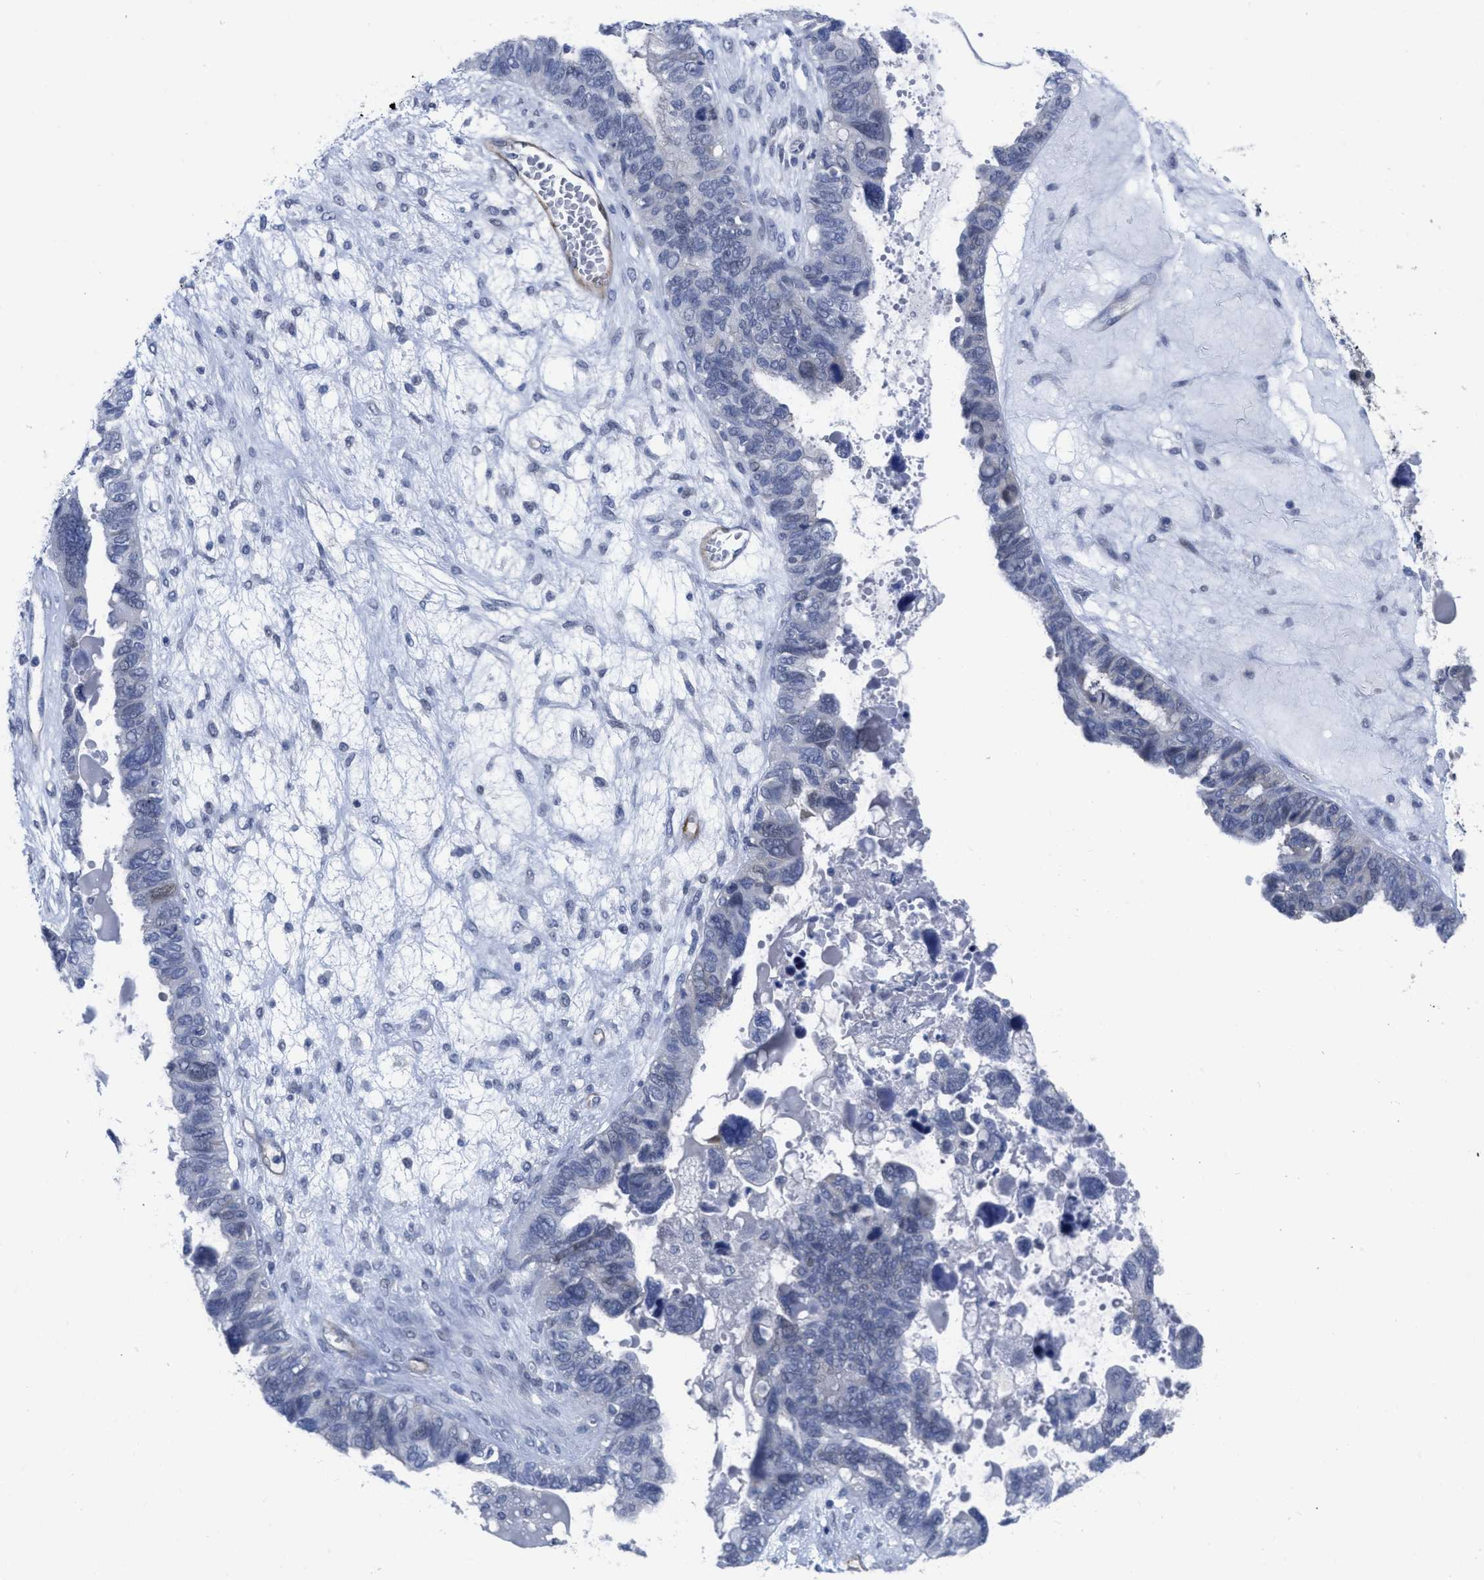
{"staining": {"intensity": "negative", "quantity": "none", "location": "none"}, "tissue": "ovarian cancer", "cell_type": "Tumor cells", "image_type": "cancer", "snomed": [{"axis": "morphology", "description": "Cystadenocarcinoma, serous, NOS"}, {"axis": "topography", "description": "Ovary"}], "caption": "Ovarian cancer (serous cystadenocarcinoma) stained for a protein using immunohistochemistry (IHC) exhibits no expression tumor cells.", "gene": "ACKR1", "patient": {"sex": "female", "age": 79}}